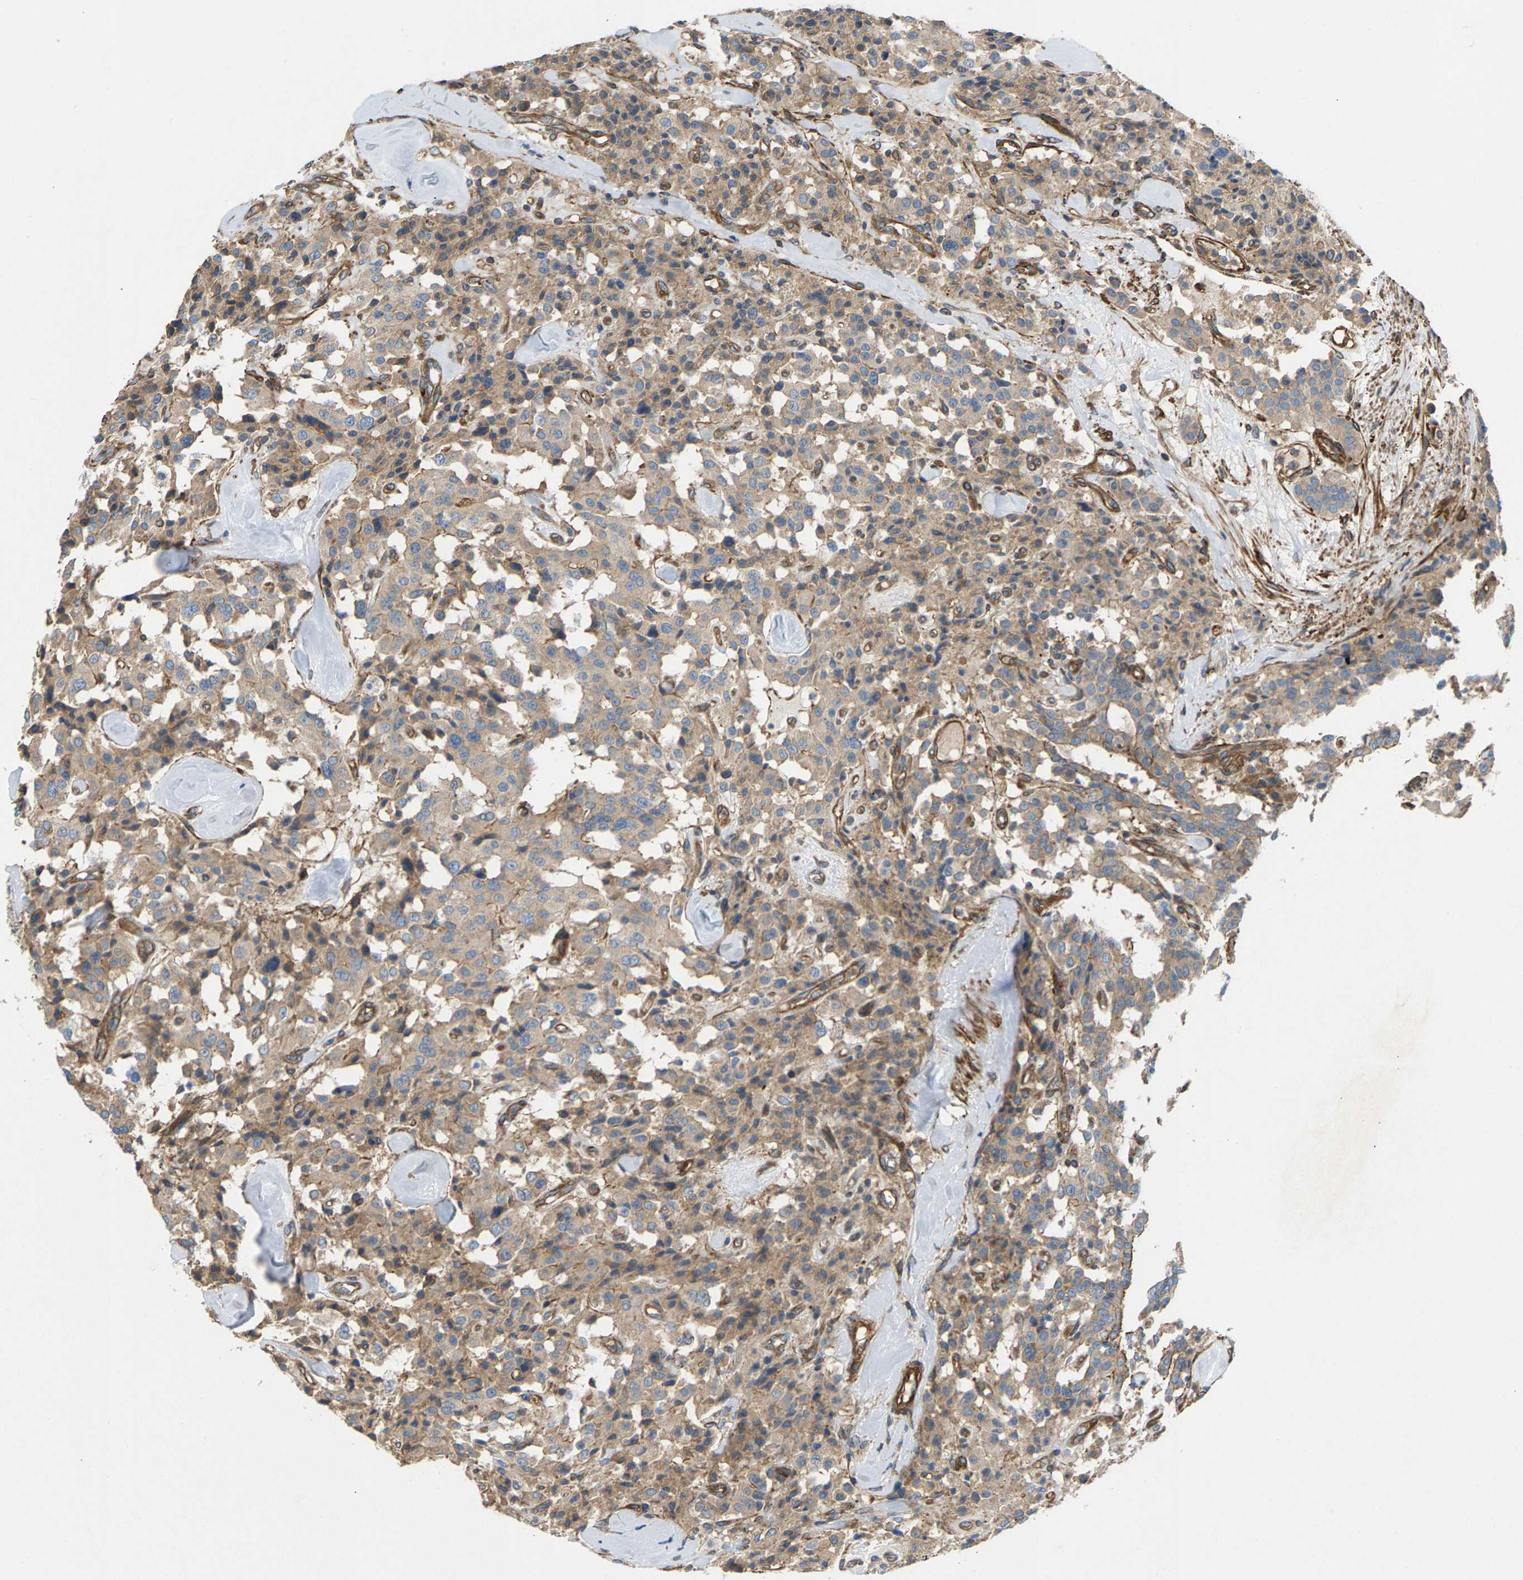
{"staining": {"intensity": "moderate", "quantity": ">75%", "location": "cytoplasmic/membranous"}, "tissue": "carcinoid", "cell_type": "Tumor cells", "image_type": "cancer", "snomed": [{"axis": "morphology", "description": "Carcinoid, malignant, NOS"}, {"axis": "topography", "description": "Lung"}], "caption": "Tumor cells show medium levels of moderate cytoplasmic/membranous staining in approximately >75% of cells in malignant carcinoid.", "gene": "PDCL", "patient": {"sex": "male", "age": 30}}